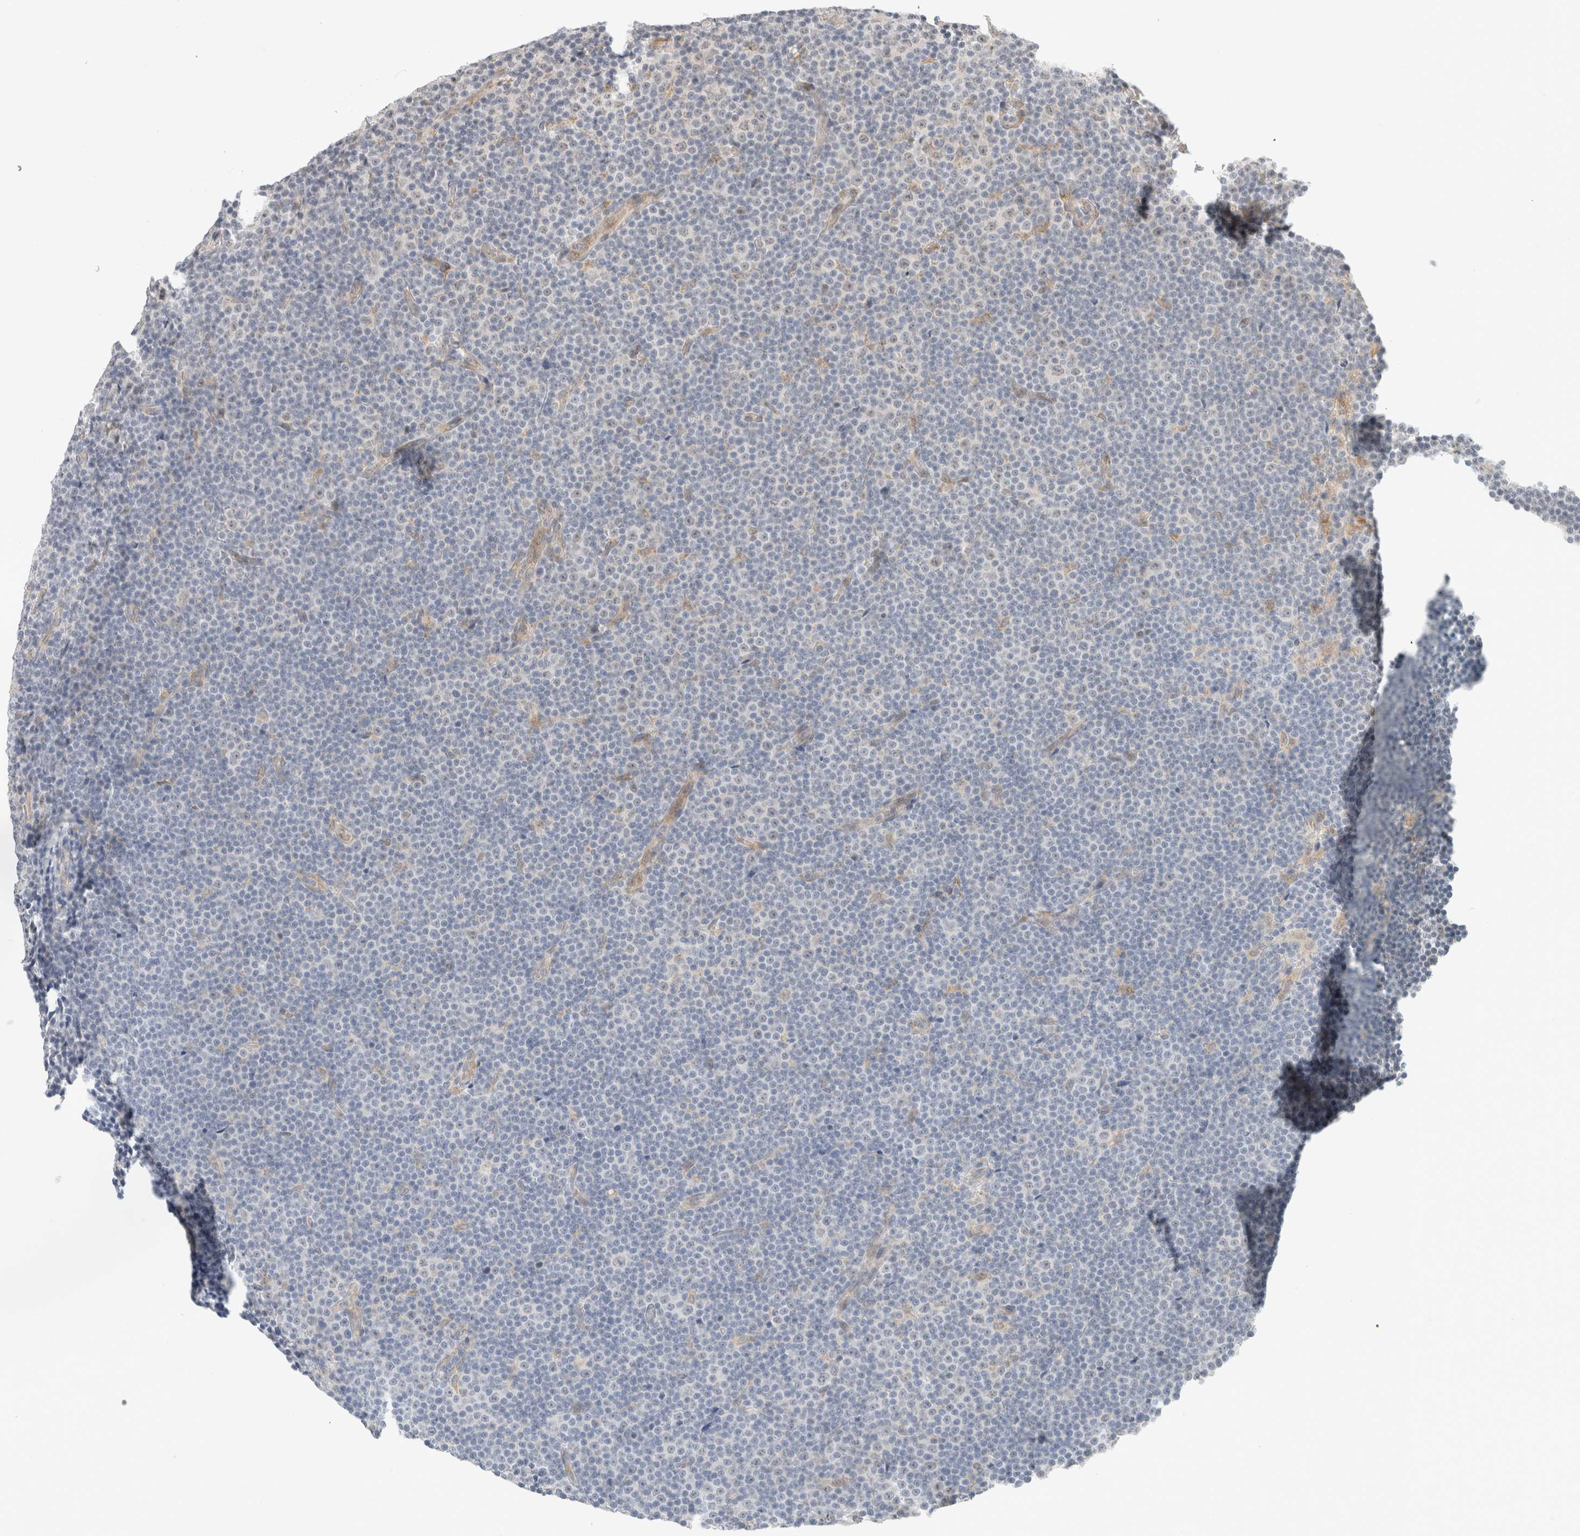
{"staining": {"intensity": "negative", "quantity": "none", "location": "none"}, "tissue": "lymphoma", "cell_type": "Tumor cells", "image_type": "cancer", "snomed": [{"axis": "morphology", "description": "Malignant lymphoma, non-Hodgkin's type, Low grade"}, {"axis": "topography", "description": "Lymph node"}], "caption": "Protein analysis of lymphoma reveals no significant expression in tumor cells.", "gene": "HDLBP", "patient": {"sex": "female", "age": 67}}